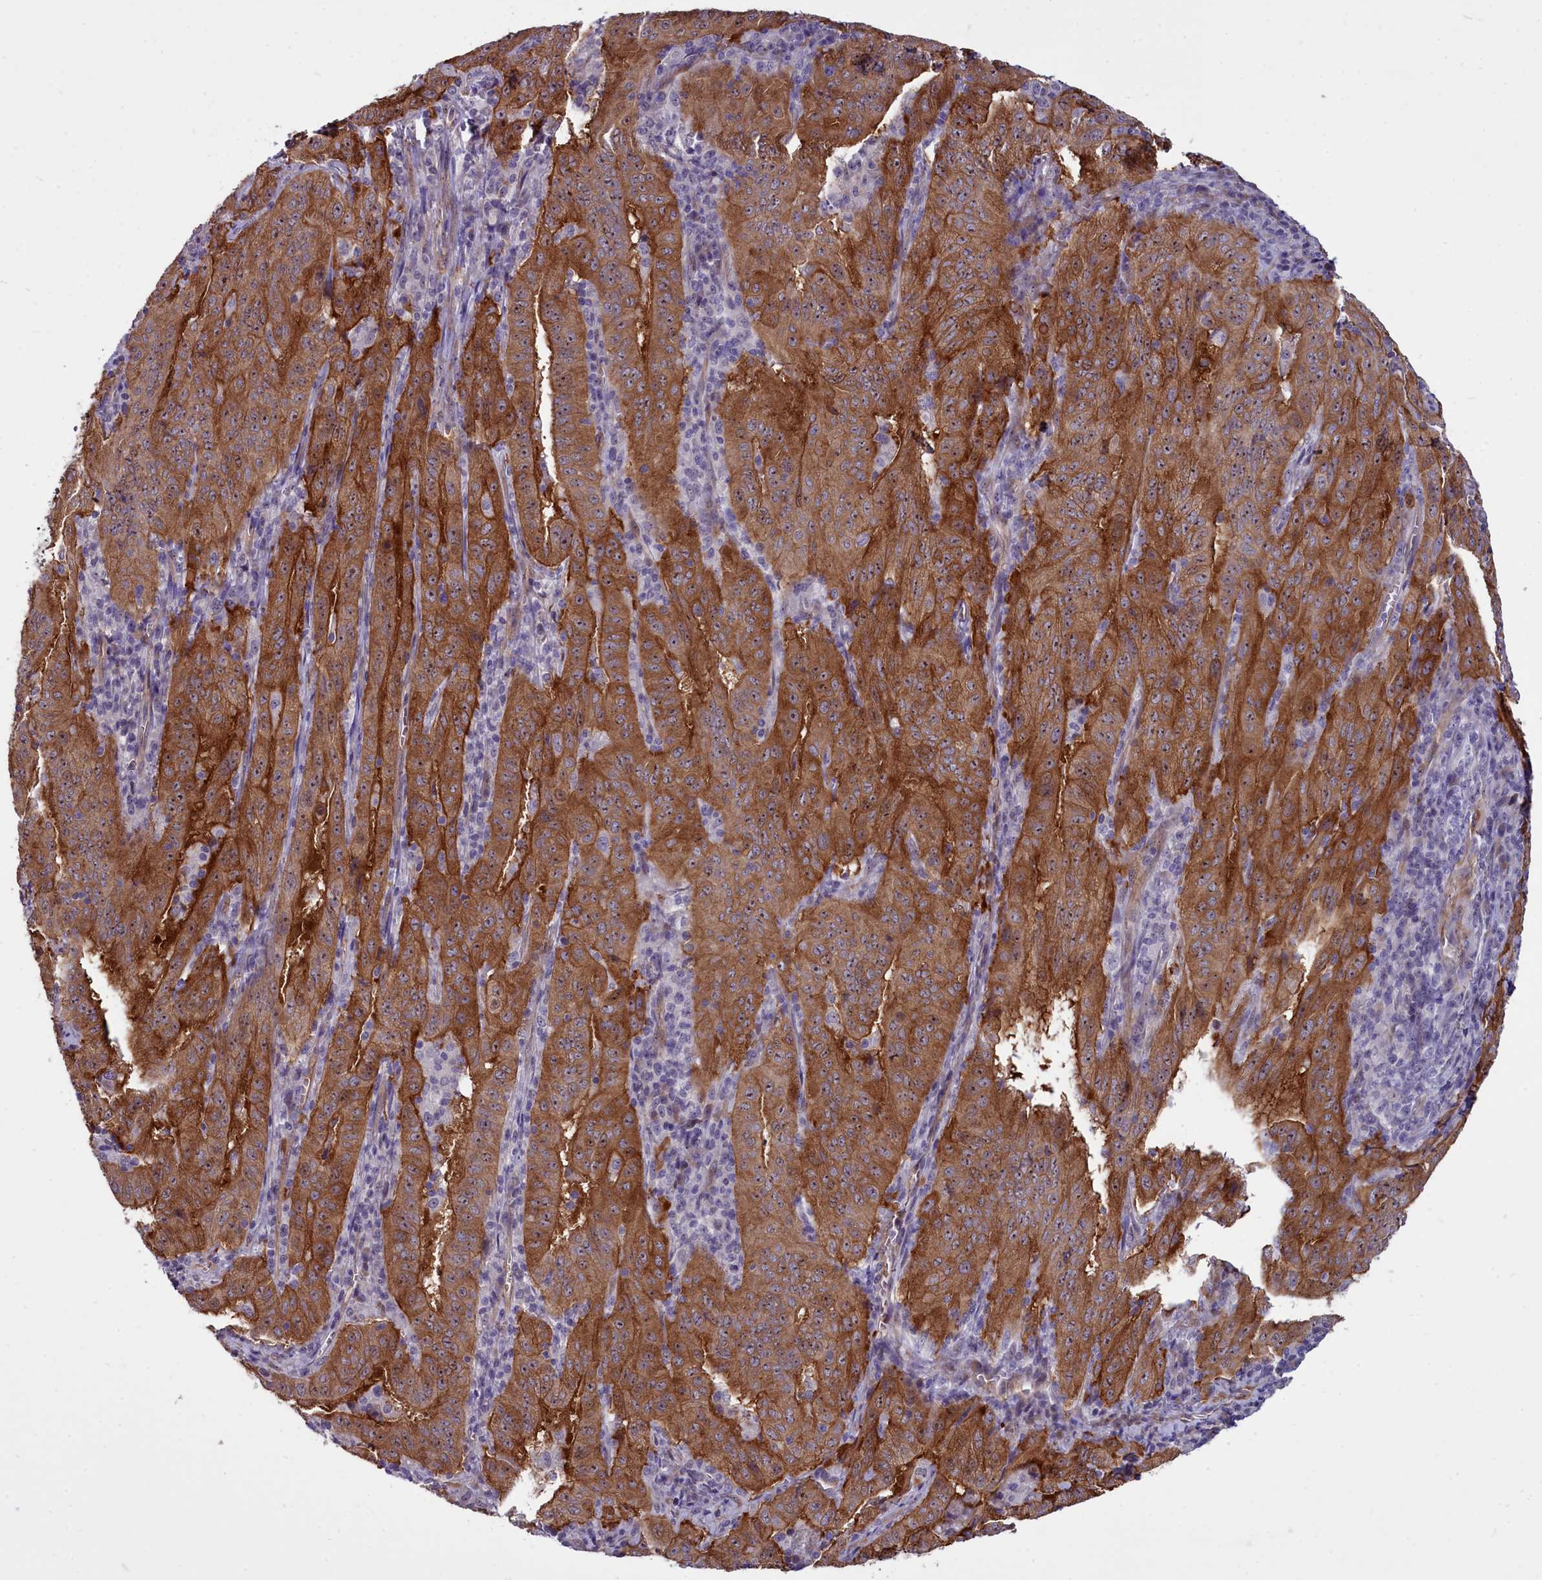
{"staining": {"intensity": "strong", "quantity": ">75%", "location": "cytoplasmic/membranous"}, "tissue": "pancreatic cancer", "cell_type": "Tumor cells", "image_type": "cancer", "snomed": [{"axis": "morphology", "description": "Adenocarcinoma, NOS"}, {"axis": "topography", "description": "Pancreas"}], "caption": "Tumor cells reveal high levels of strong cytoplasmic/membranous expression in about >75% of cells in pancreatic cancer.", "gene": "BCAR1", "patient": {"sex": "male", "age": 63}}